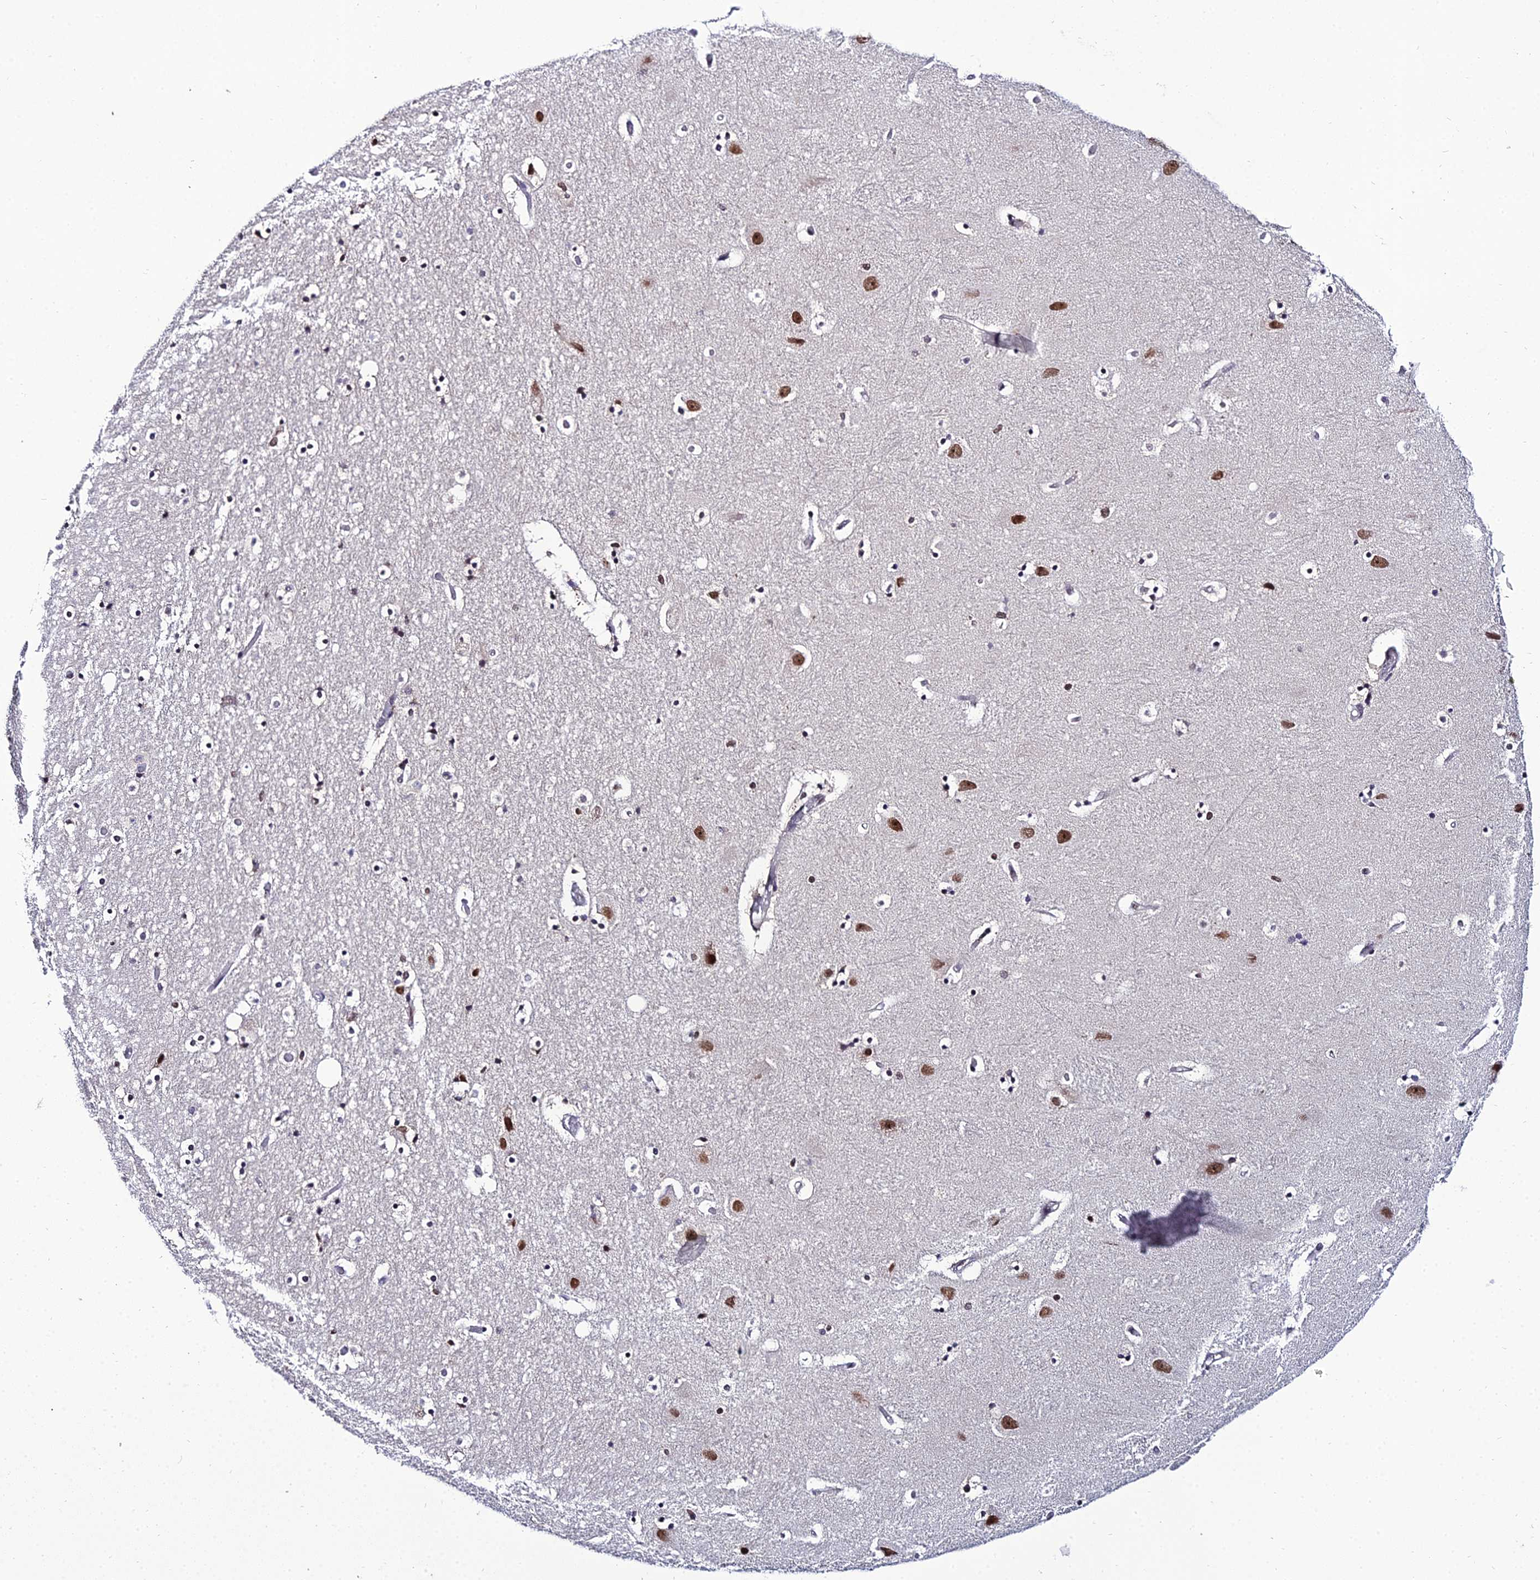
{"staining": {"intensity": "moderate", "quantity": "<25%", "location": "nuclear"}, "tissue": "hippocampus", "cell_type": "Glial cells", "image_type": "normal", "snomed": [{"axis": "morphology", "description": "Normal tissue, NOS"}, {"axis": "topography", "description": "Hippocampus"}], "caption": "IHC of benign human hippocampus exhibits low levels of moderate nuclear staining in about <25% of glial cells. The staining was performed using DAB (3,3'-diaminobenzidine), with brown indicating positive protein expression. Nuclei are stained blue with hematoxylin.", "gene": "EXOSC3", "patient": {"sex": "female", "age": 52}}